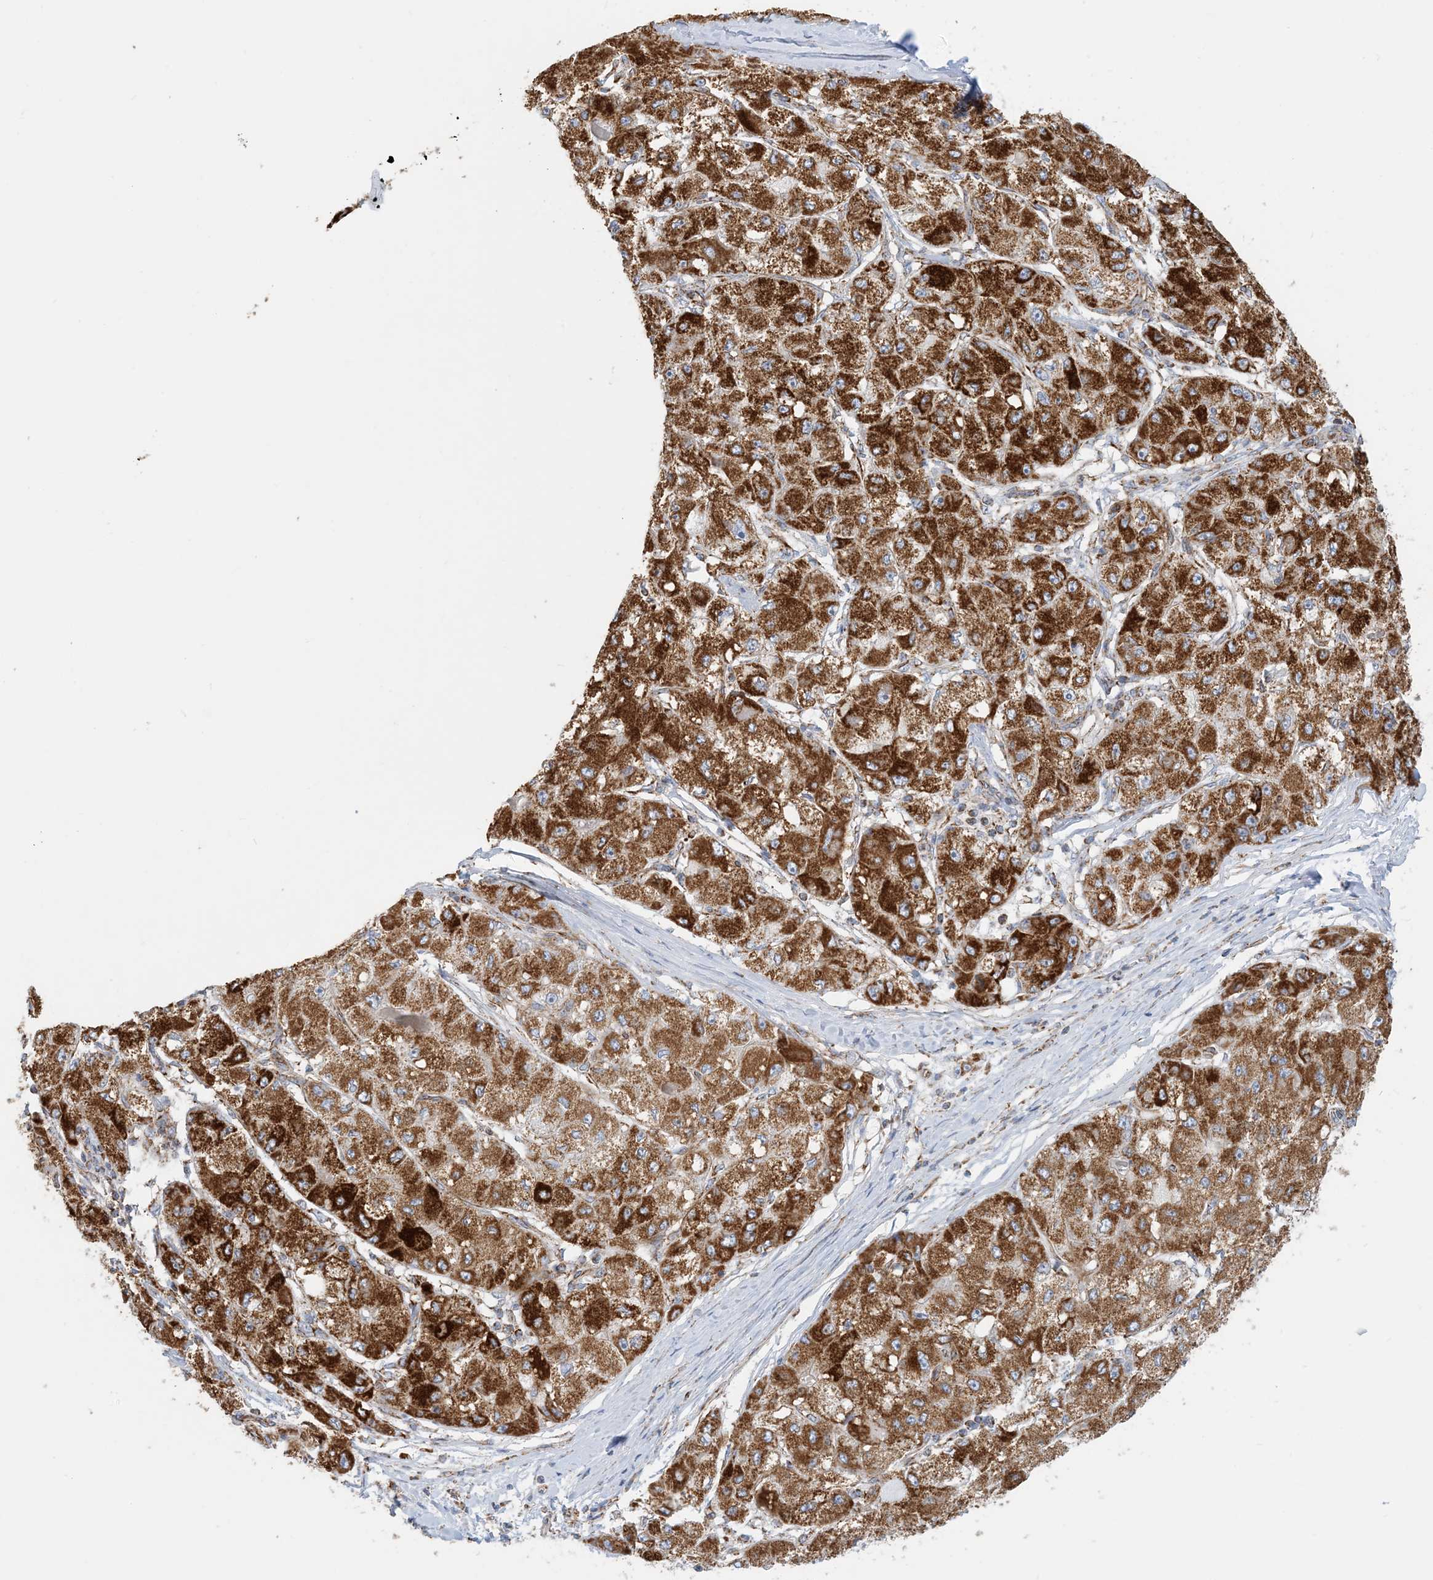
{"staining": {"intensity": "strong", "quantity": ">75%", "location": "cytoplasmic/membranous"}, "tissue": "liver cancer", "cell_type": "Tumor cells", "image_type": "cancer", "snomed": [{"axis": "morphology", "description": "Carcinoma, Hepatocellular, NOS"}, {"axis": "topography", "description": "Liver"}], "caption": "Immunohistochemistry (IHC) histopathology image of neoplastic tissue: human liver hepatocellular carcinoma stained using immunohistochemistry (IHC) shows high levels of strong protein expression localized specifically in the cytoplasmic/membranous of tumor cells, appearing as a cytoplasmic/membranous brown color.", "gene": "COA3", "patient": {"sex": "male", "age": 80}}